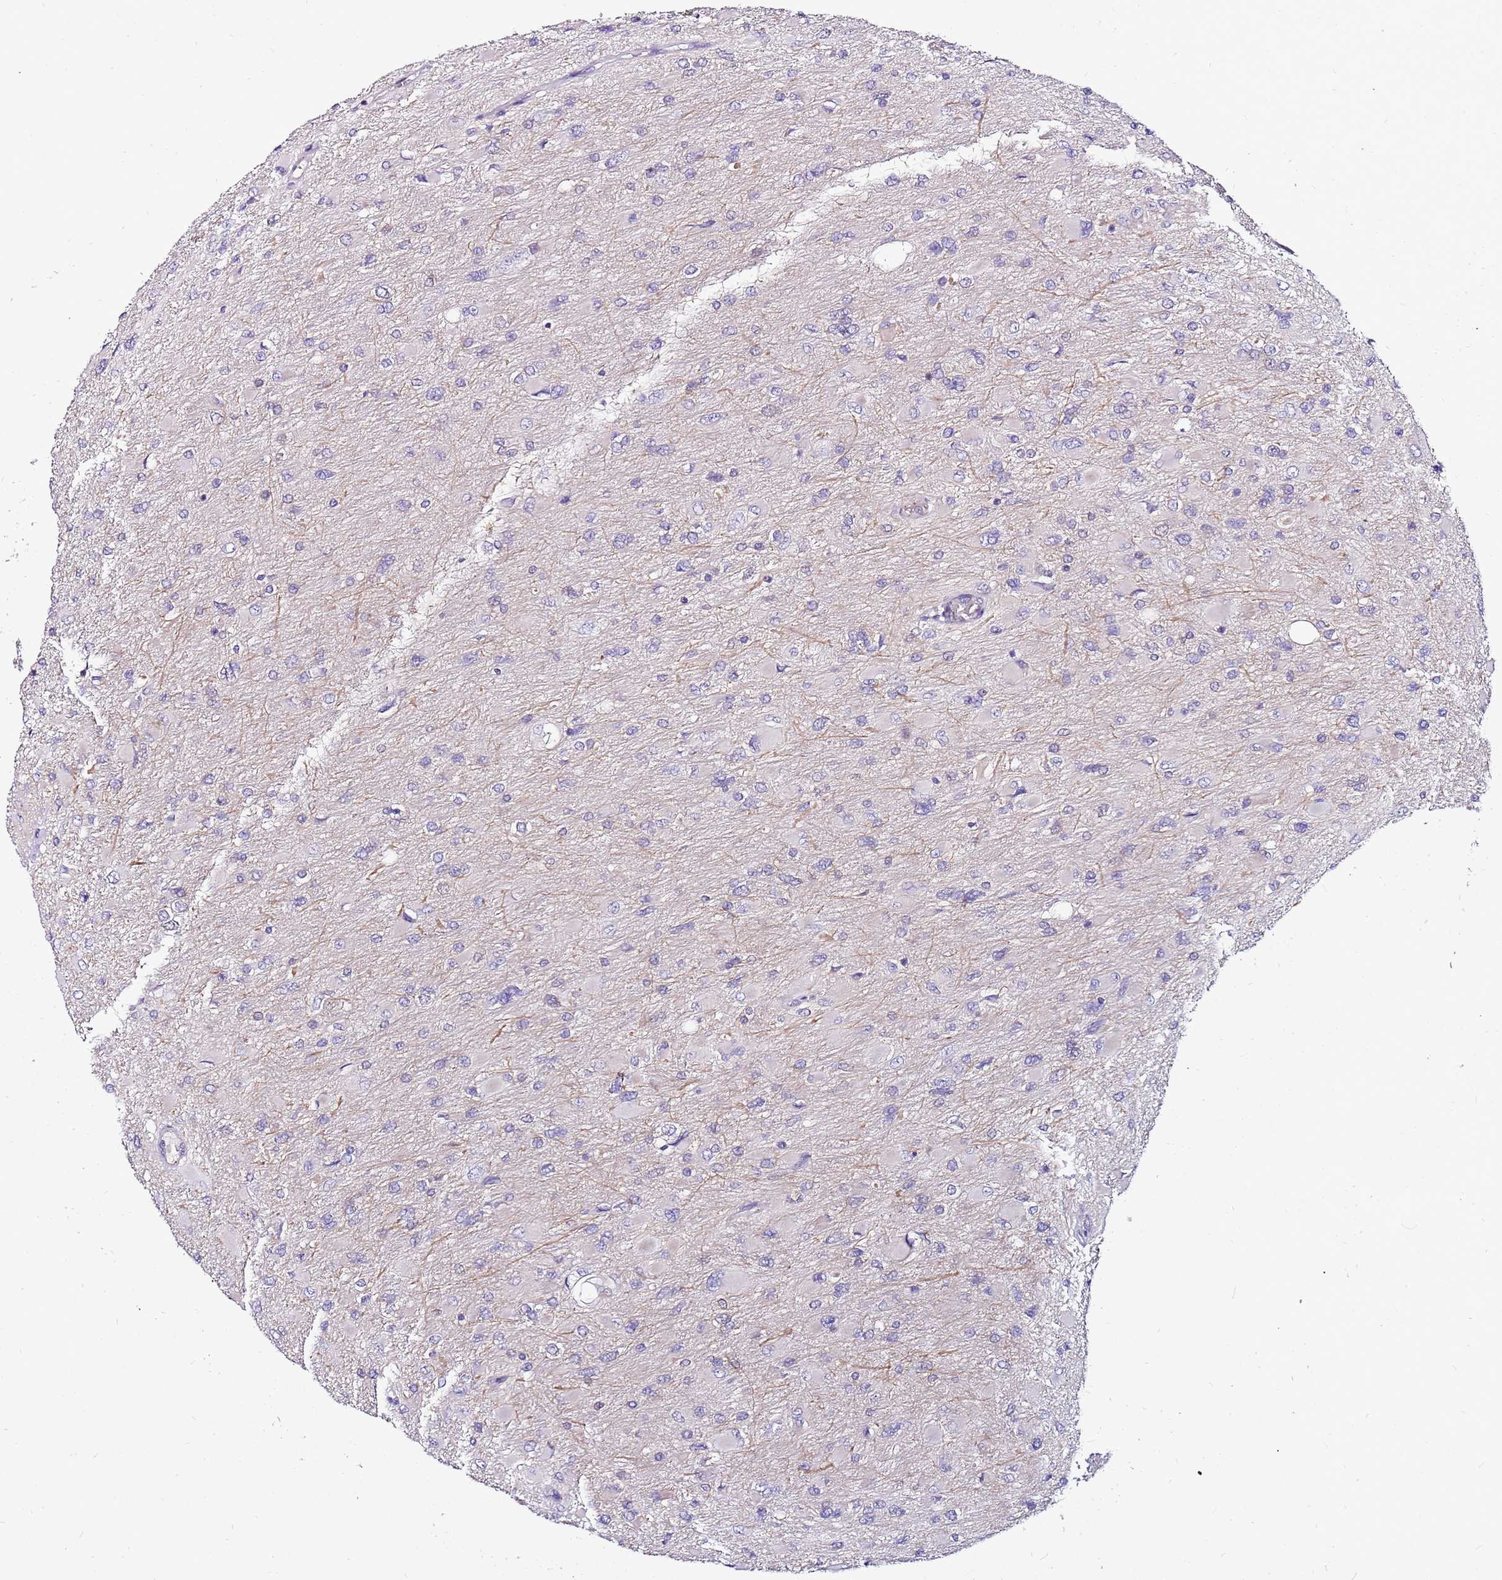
{"staining": {"intensity": "negative", "quantity": "none", "location": "none"}, "tissue": "glioma", "cell_type": "Tumor cells", "image_type": "cancer", "snomed": [{"axis": "morphology", "description": "Glioma, malignant, High grade"}, {"axis": "topography", "description": "Cerebral cortex"}], "caption": "DAB immunohistochemical staining of human malignant glioma (high-grade) reveals no significant staining in tumor cells.", "gene": "POLE3", "patient": {"sex": "female", "age": 36}}